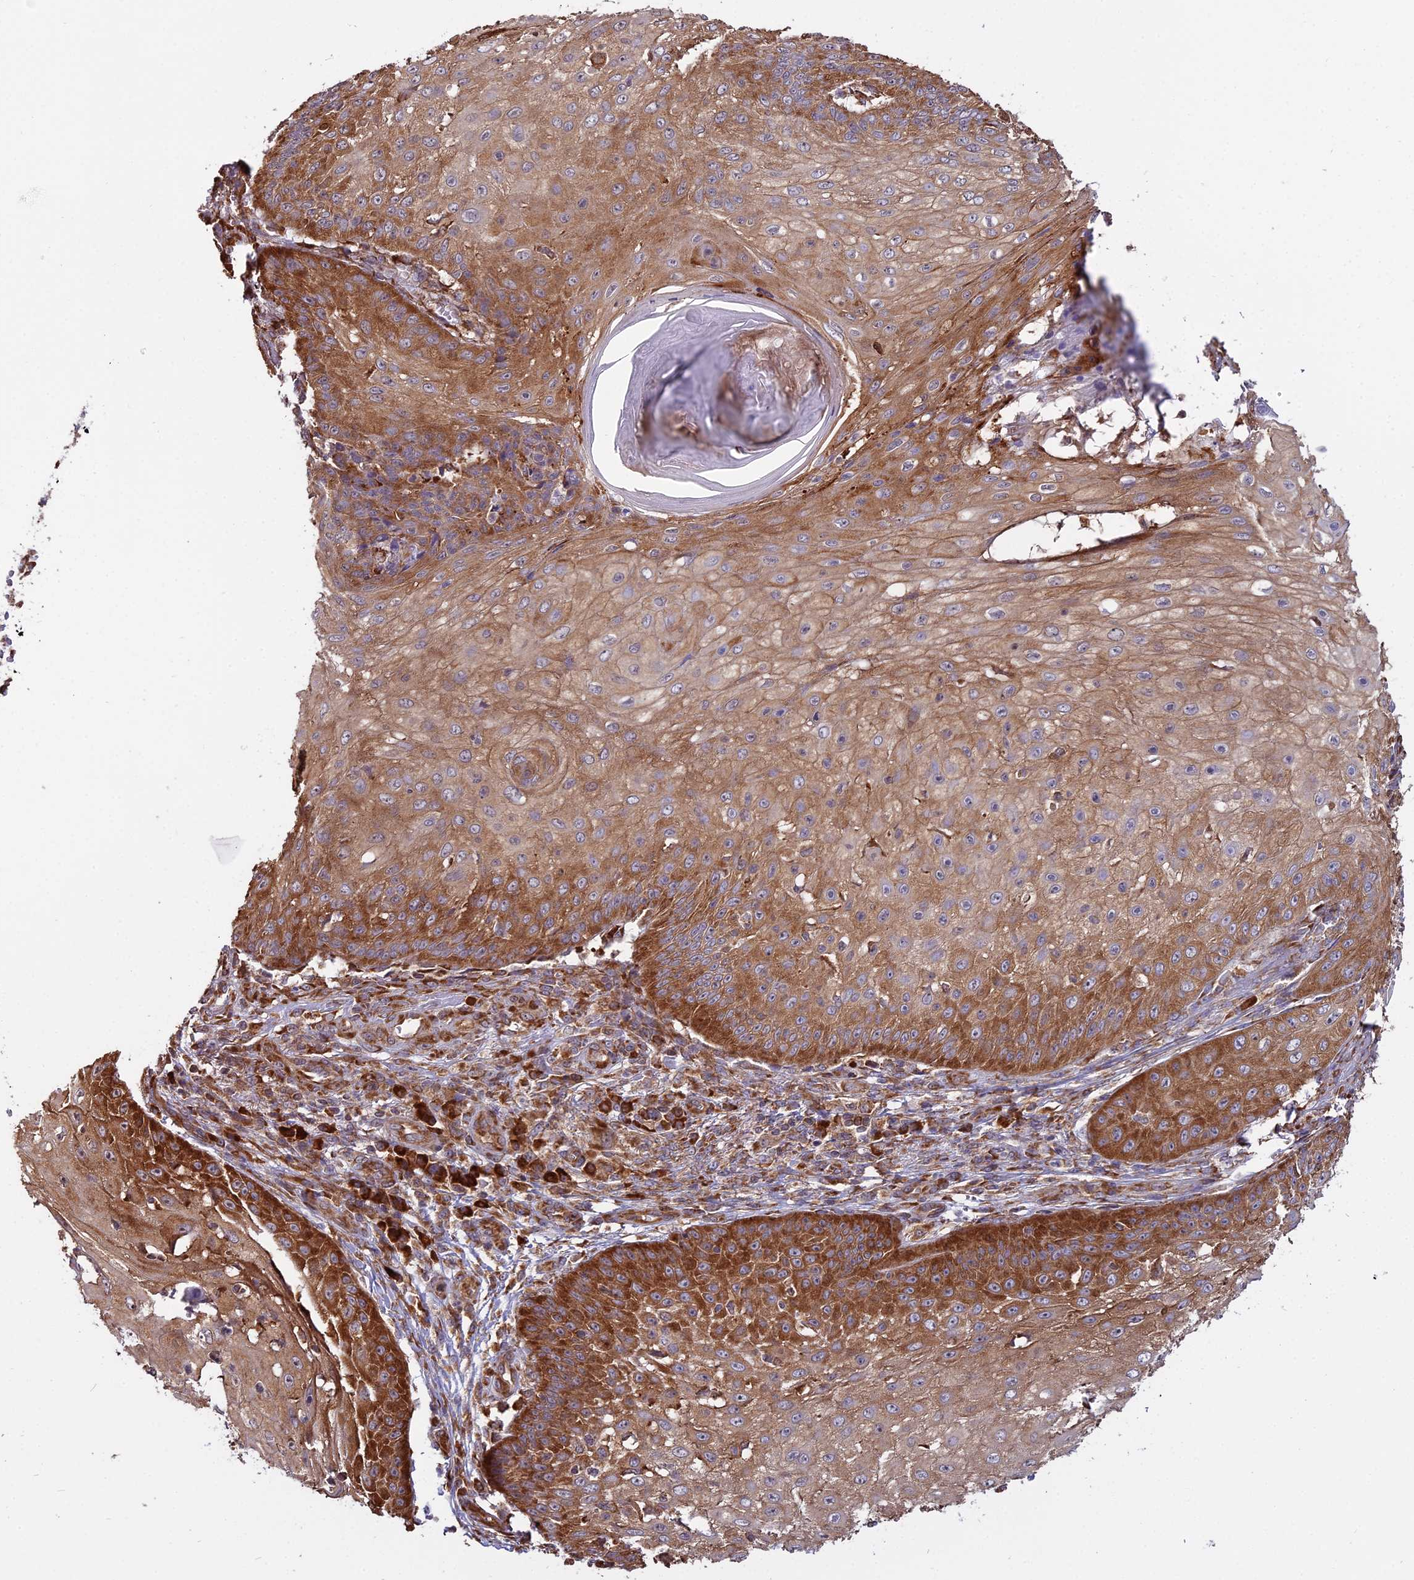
{"staining": {"intensity": "strong", "quantity": ">75%", "location": "cytoplasmic/membranous"}, "tissue": "skin cancer", "cell_type": "Tumor cells", "image_type": "cancer", "snomed": [{"axis": "morphology", "description": "Squamous cell carcinoma, NOS"}, {"axis": "topography", "description": "Skin"}], "caption": "This is an image of immunohistochemistry (IHC) staining of skin cancer, which shows strong staining in the cytoplasmic/membranous of tumor cells.", "gene": "RPL26", "patient": {"sex": "male", "age": 70}}